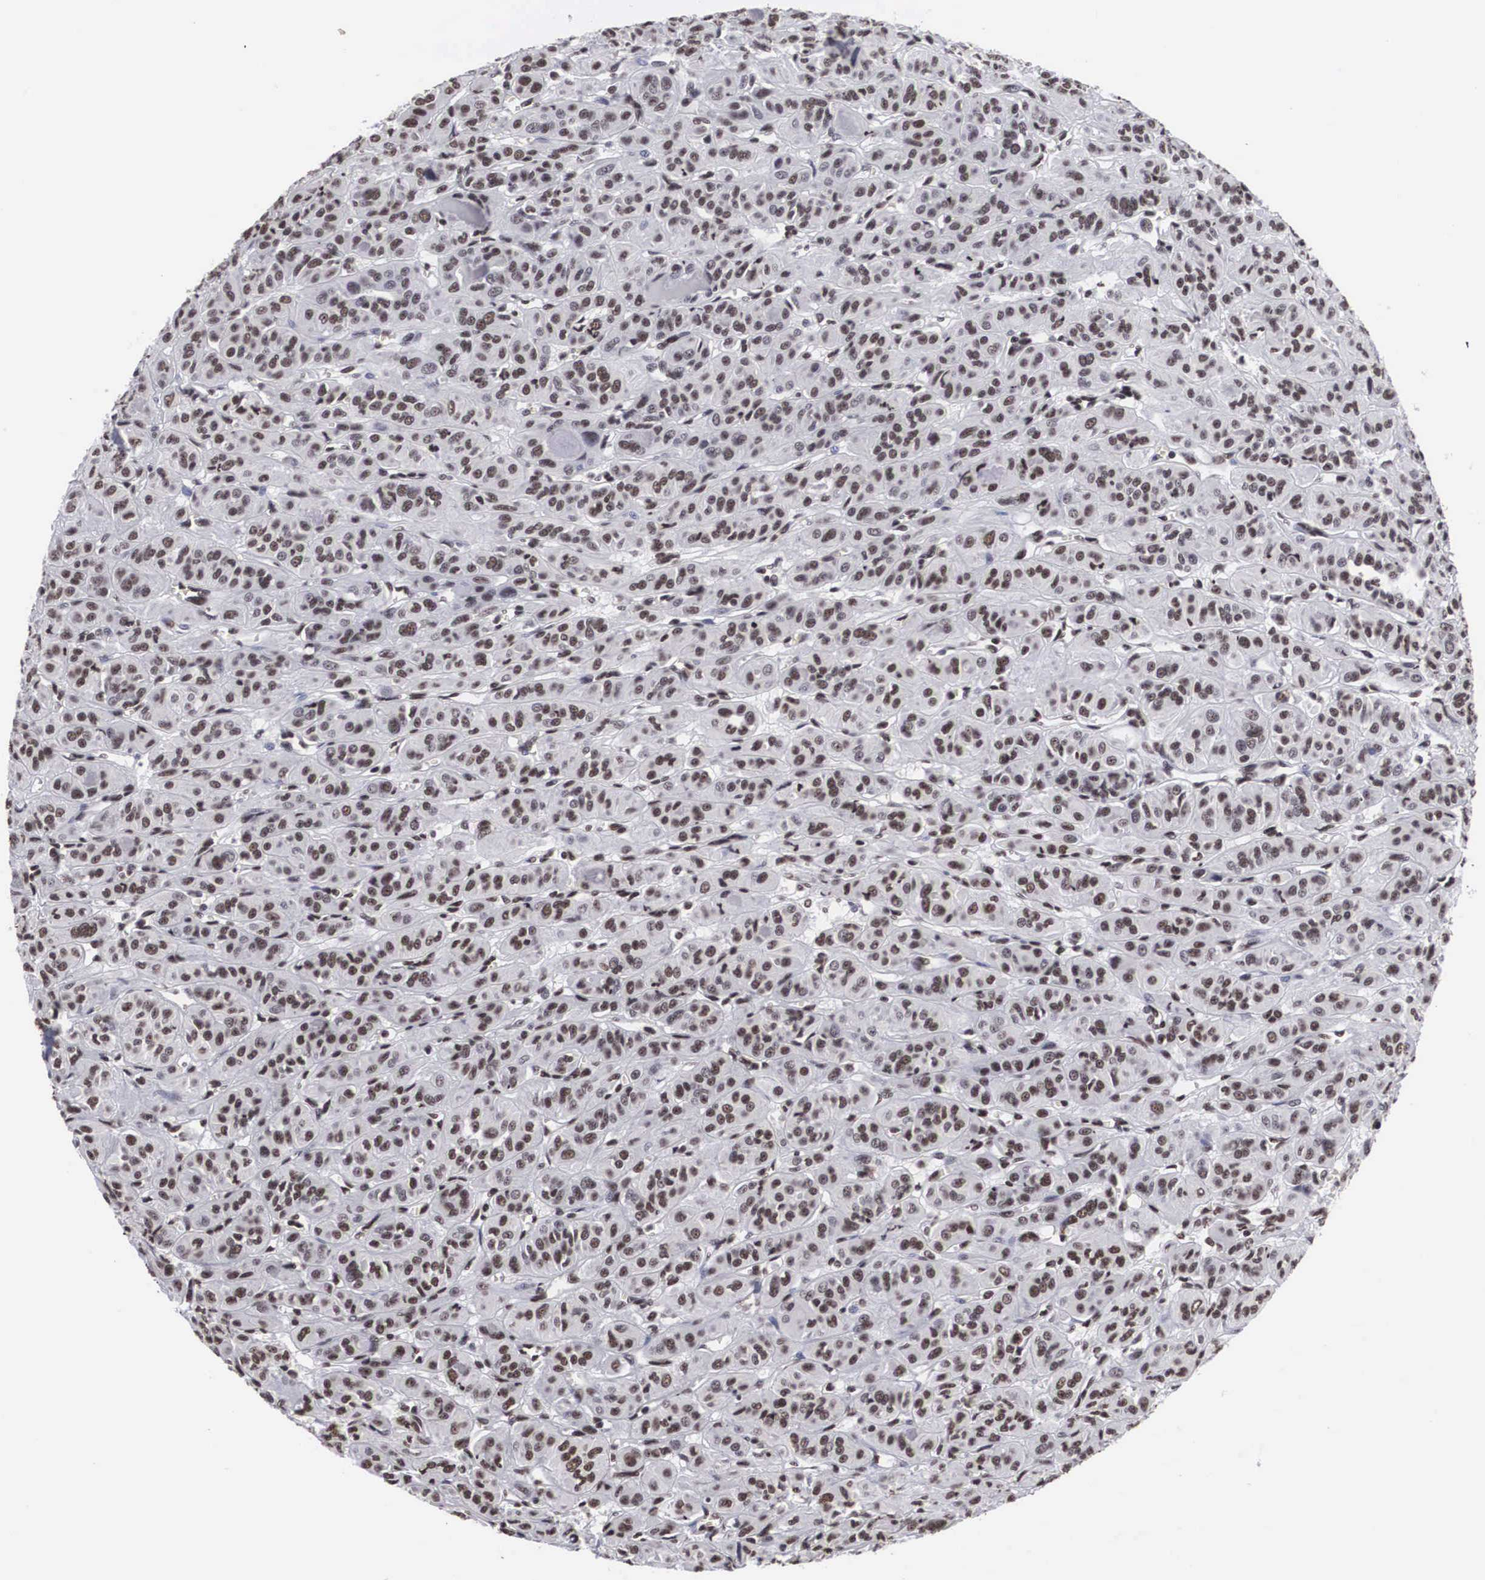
{"staining": {"intensity": "moderate", "quantity": ">75%", "location": "nuclear"}, "tissue": "thyroid cancer", "cell_type": "Tumor cells", "image_type": "cancer", "snomed": [{"axis": "morphology", "description": "Follicular adenoma carcinoma, NOS"}, {"axis": "topography", "description": "Thyroid gland"}], "caption": "Moderate nuclear expression is identified in about >75% of tumor cells in follicular adenoma carcinoma (thyroid).", "gene": "ACIN1", "patient": {"sex": "female", "age": 71}}